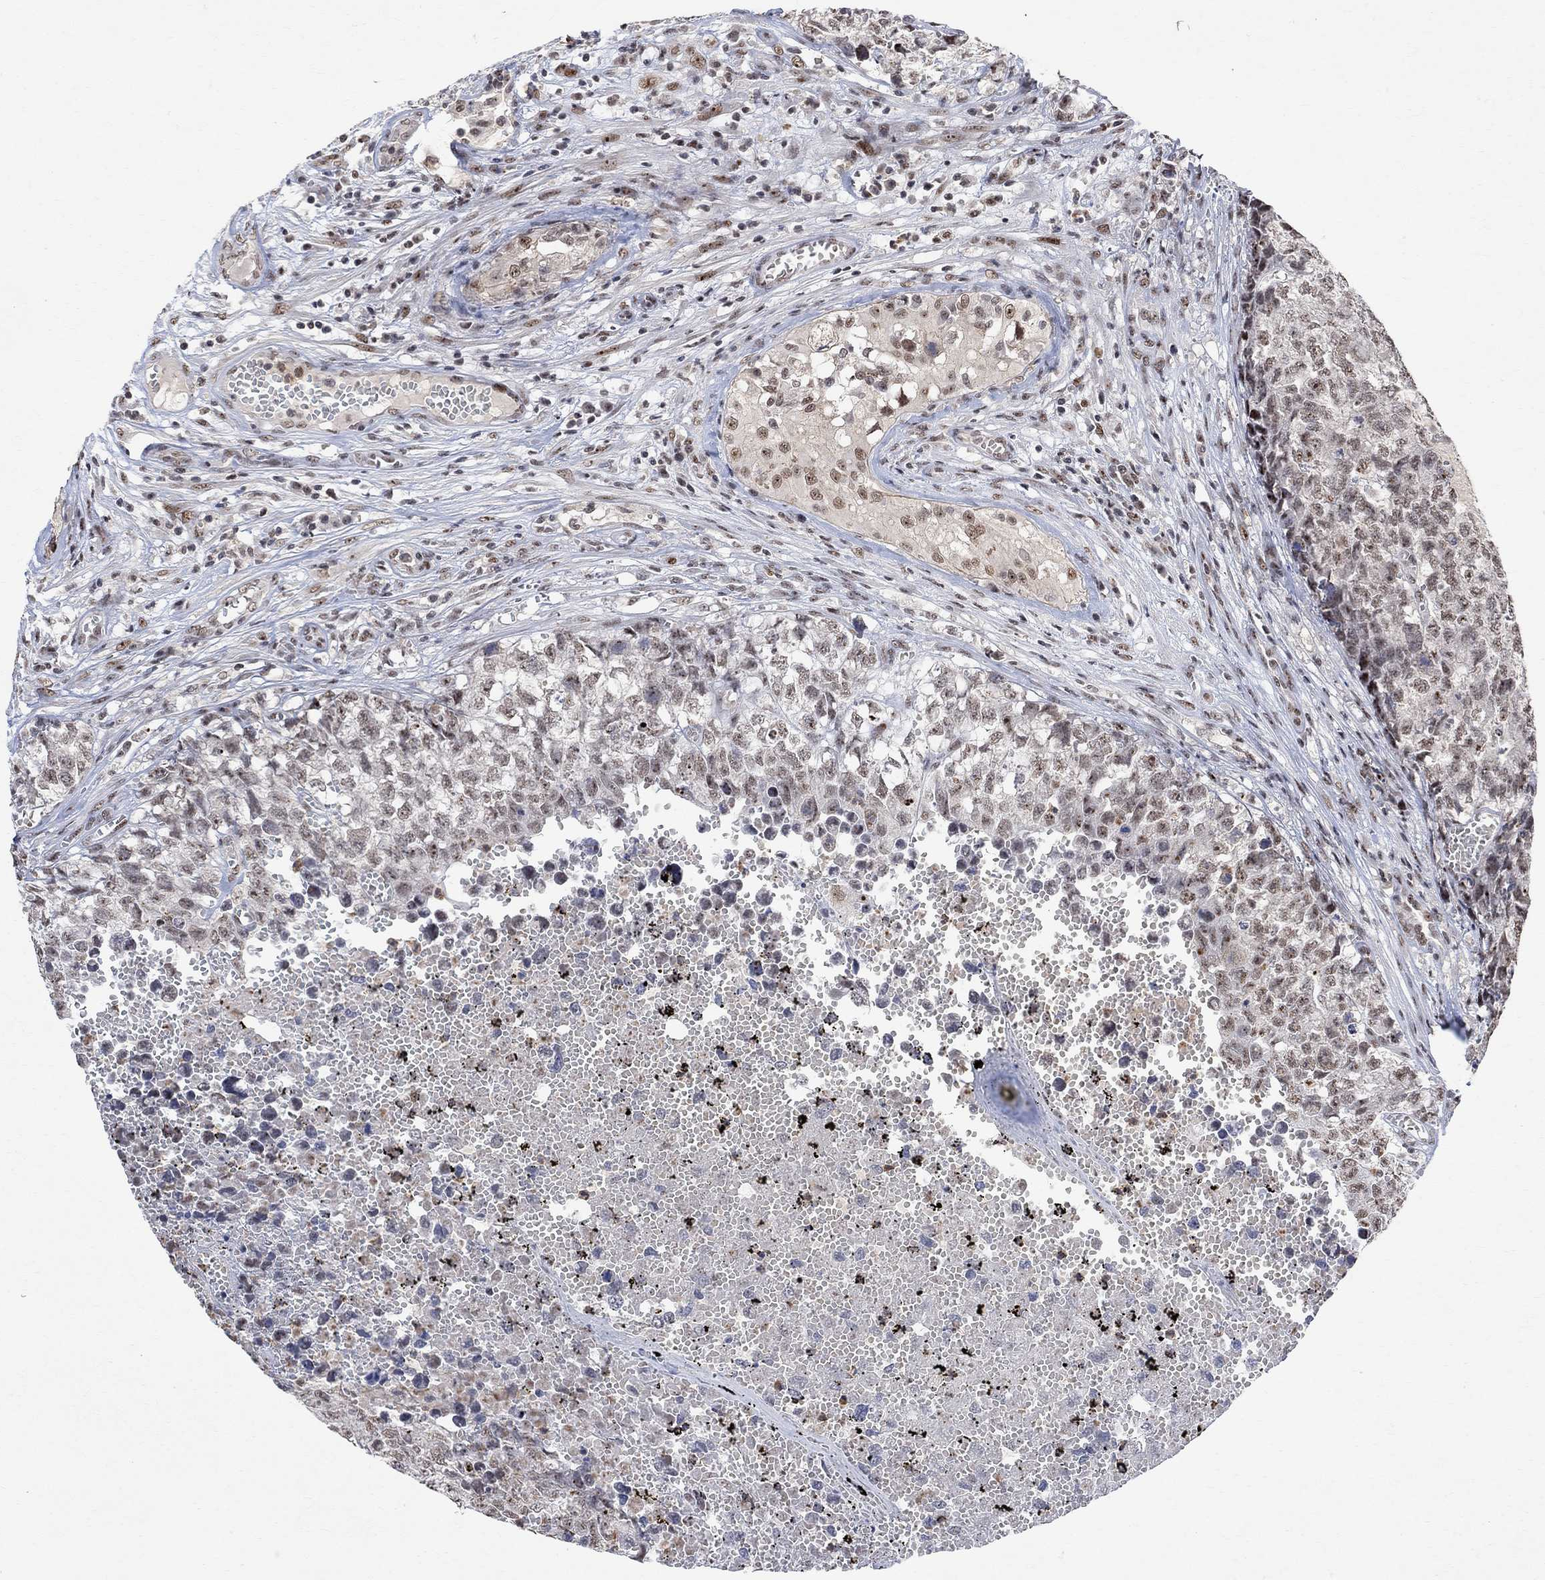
{"staining": {"intensity": "weak", "quantity": "<25%", "location": "nuclear"}, "tissue": "testis cancer", "cell_type": "Tumor cells", "image_type": "cancer", "snomed": [{"axis": "morphology", "description": "Seminoma, NOS"}, {"axis": "morphology", "description": "Carcinoma, Embryonal, NOS"}, {"axis": "topography", "description": "Testis"}], "caption": "Immunohistochemistry micrograph of neoplastic tissue: human testis embryonal carcinoma stained with DAB (3,3'-diaminobenzidine) exhibits no significant protein positivity in tumor cells.", "gene": "E4F1", "patient": {"sex": "male", "age": 22}}